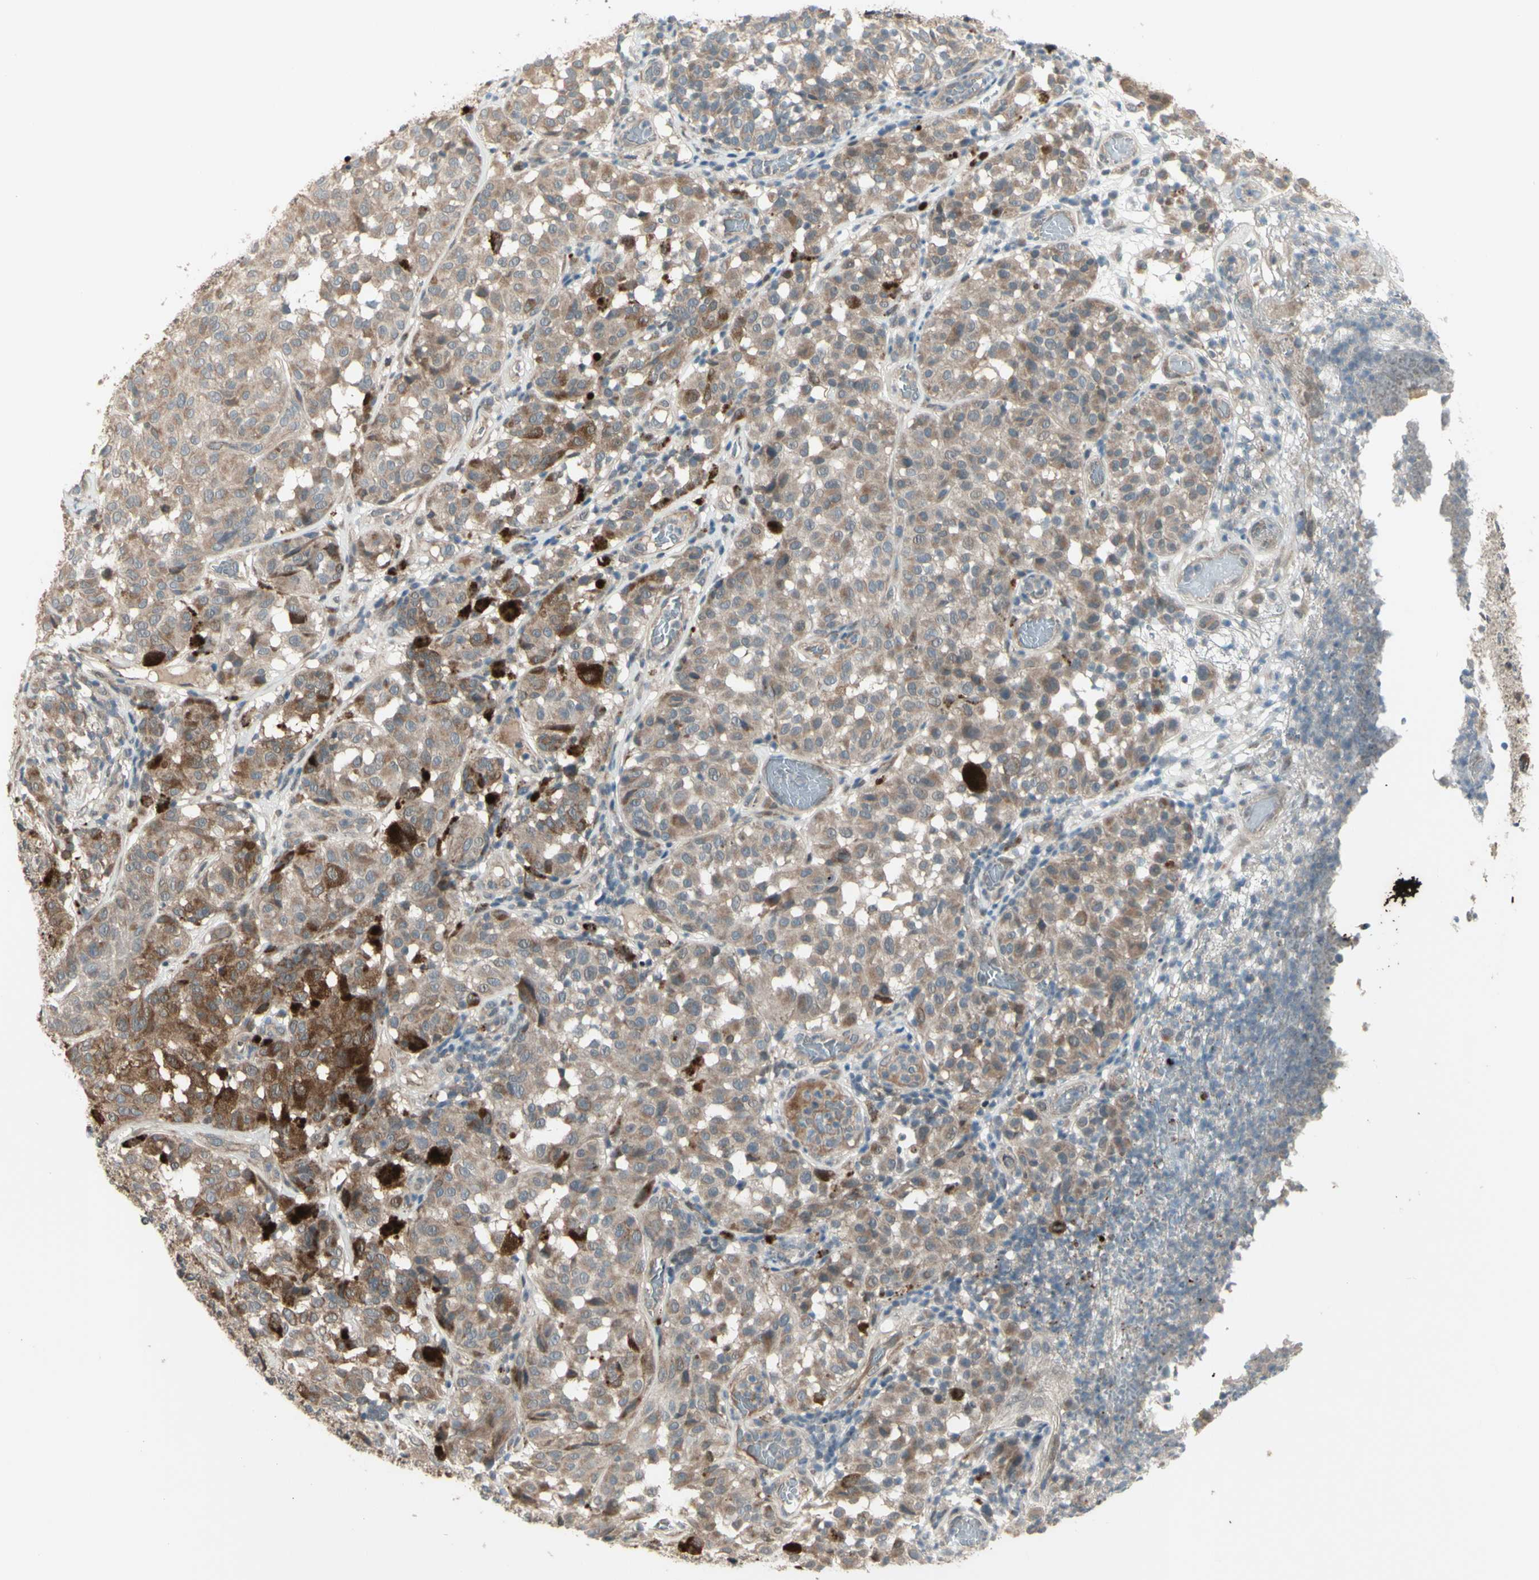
{"staining": {"intensity": "moderate", "quantity": ">75%", "location": "cytoplasmic/membranous"}, "tissue": "melanoma", "cell_type": "Tumor cells", "image_type": "cancer", "snomed": [{"axis": "morphology", "description": "Malignant melanoma, NOS"}, {"axis": "topography", "description": "Skin"}], "caption": "Immunohistochemistry of melanoma reveals medium levels of moderate cytoplasmic/membranous expression in approximately >75% of tumor cells. Nuclei are stained in blue.", "gene": "OSTM1", "patient": {"sex": "female", "age": 46}}